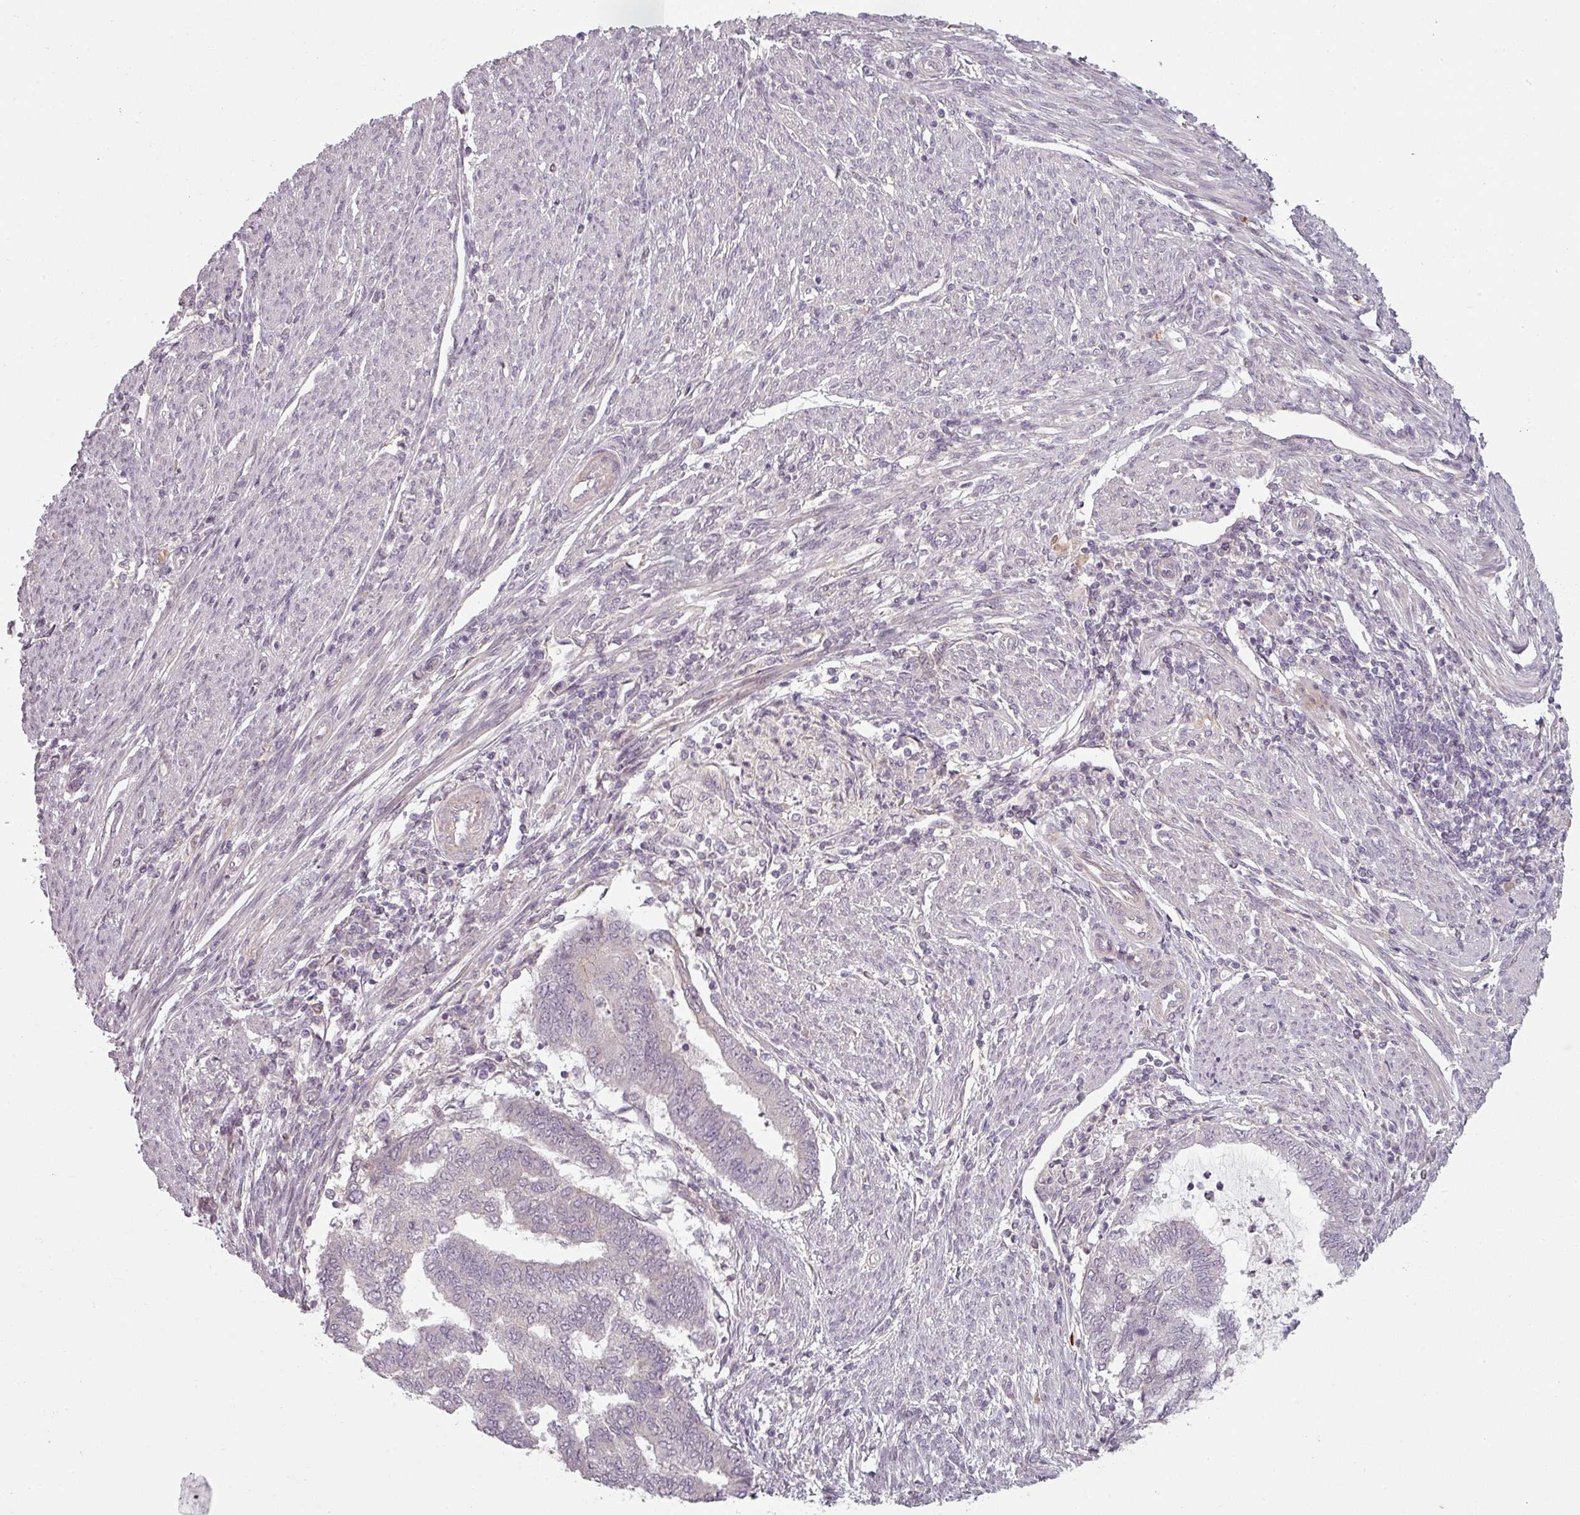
{"staining": {"intensity": "negative", "quantity": "none", "location": "none"}, "tissue": "endometrial cancer", "cell_type": "Tumor cells", "image_type": "cancer", "snomed": [{"axis": "morphology", "description": "Adenocarcinoma, NOS"}, {"axis": "topography", "description": "Endometrium"}], "caption": "Tumor cells show no significant positivity in endometrial cancer (adenocarcinoma).", "gene": "SLC16A9", "patient": {"sex": "female", "age": 79}}